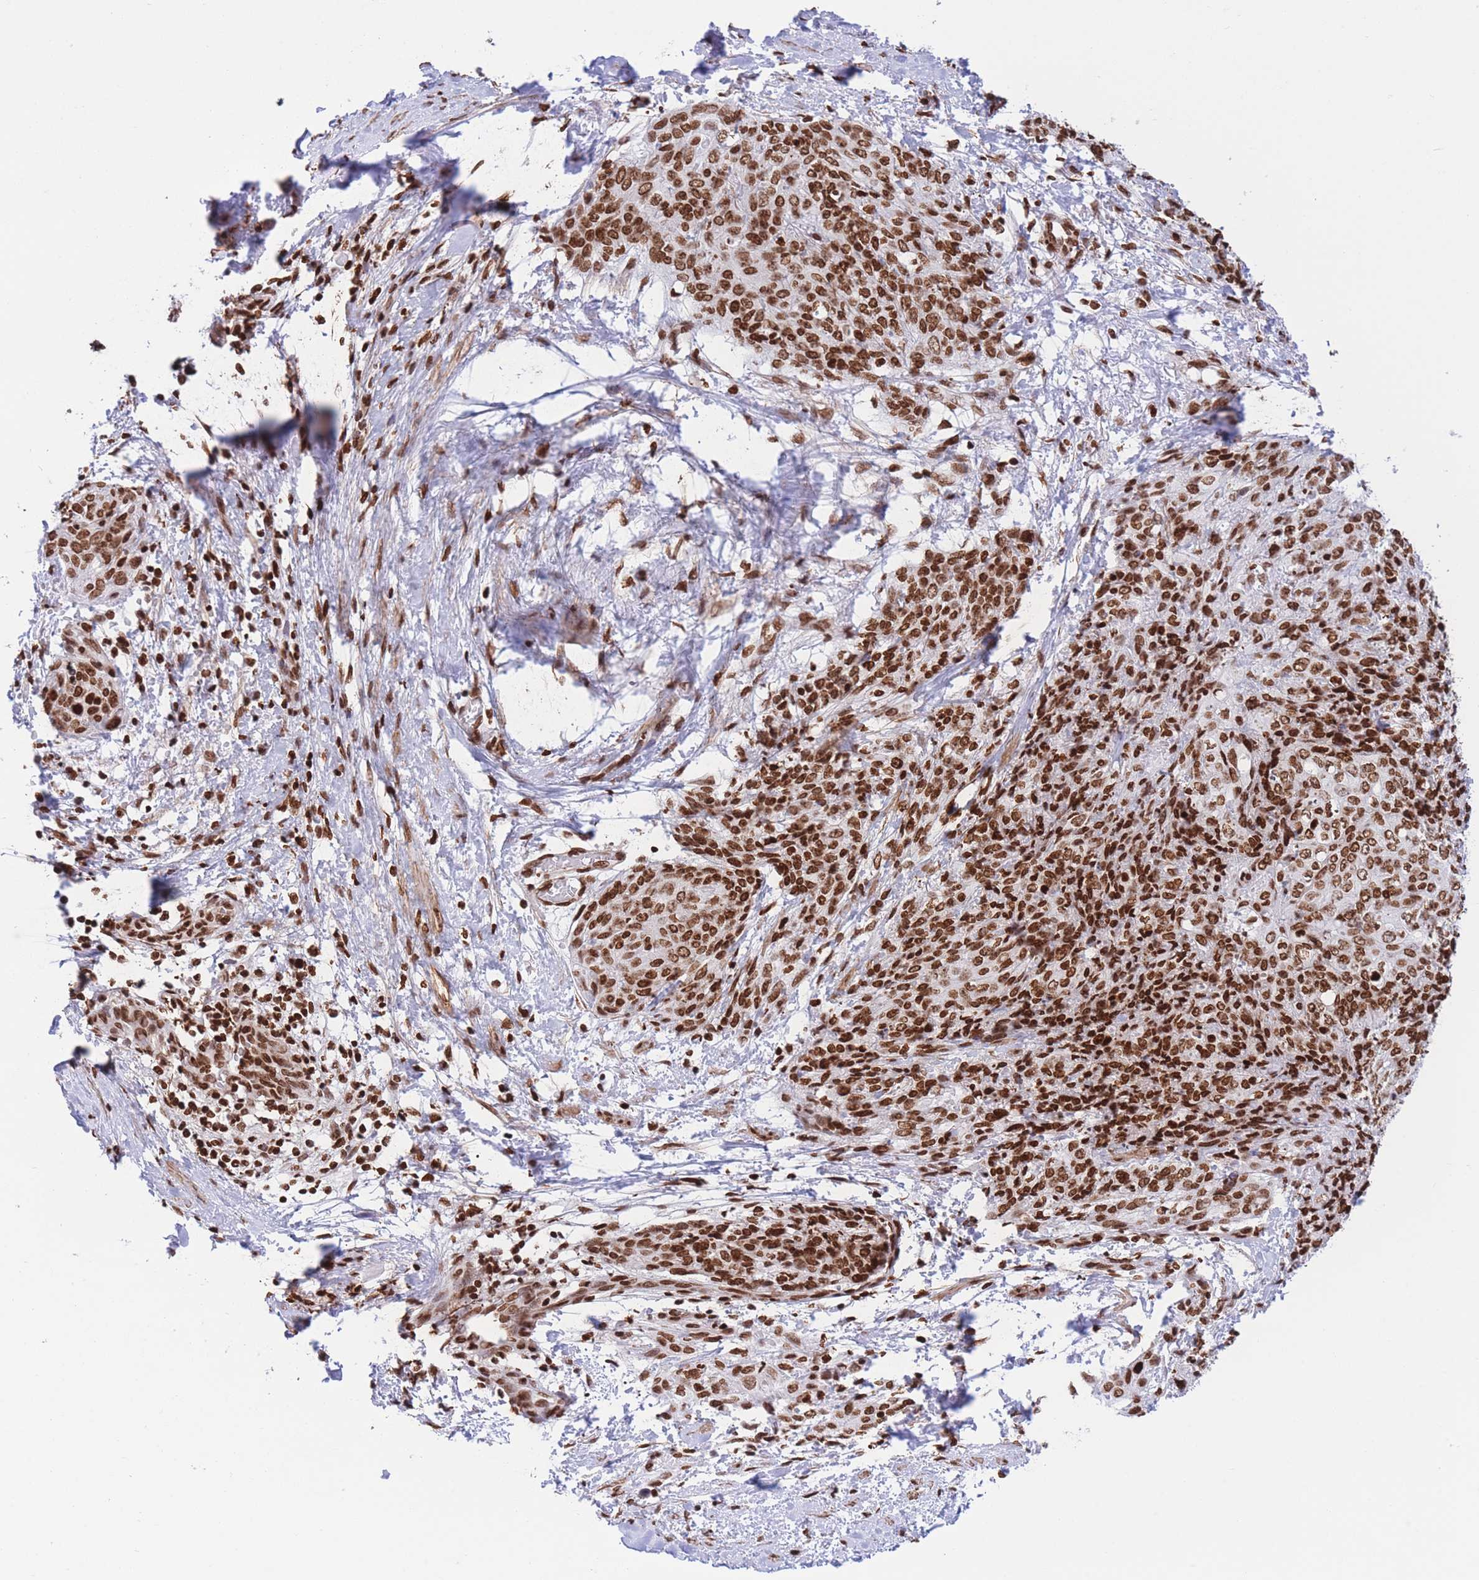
{"staining": {"intensity": "strong", "quantity": ">75%", "location": "nuclear"}, "tissue": "skin cancer", "cell_type": "Tumor cells", "image_type": "cancer", "snomed": [{"axis": "morphology", "description": "Squamous cell carcinoma, NOS"}, {"axis": "topography", "description": "Skin"}, {"axis": "topography", "description": "Vulva"}], "caption": "Human skin squamous cell carcinoma stained for a protein (brown) exhibits strong nuclear positive positivity in about >75% of tumor cells.", "gene": "H2BC11", "patient": {"sex": "female", "age": 85}}